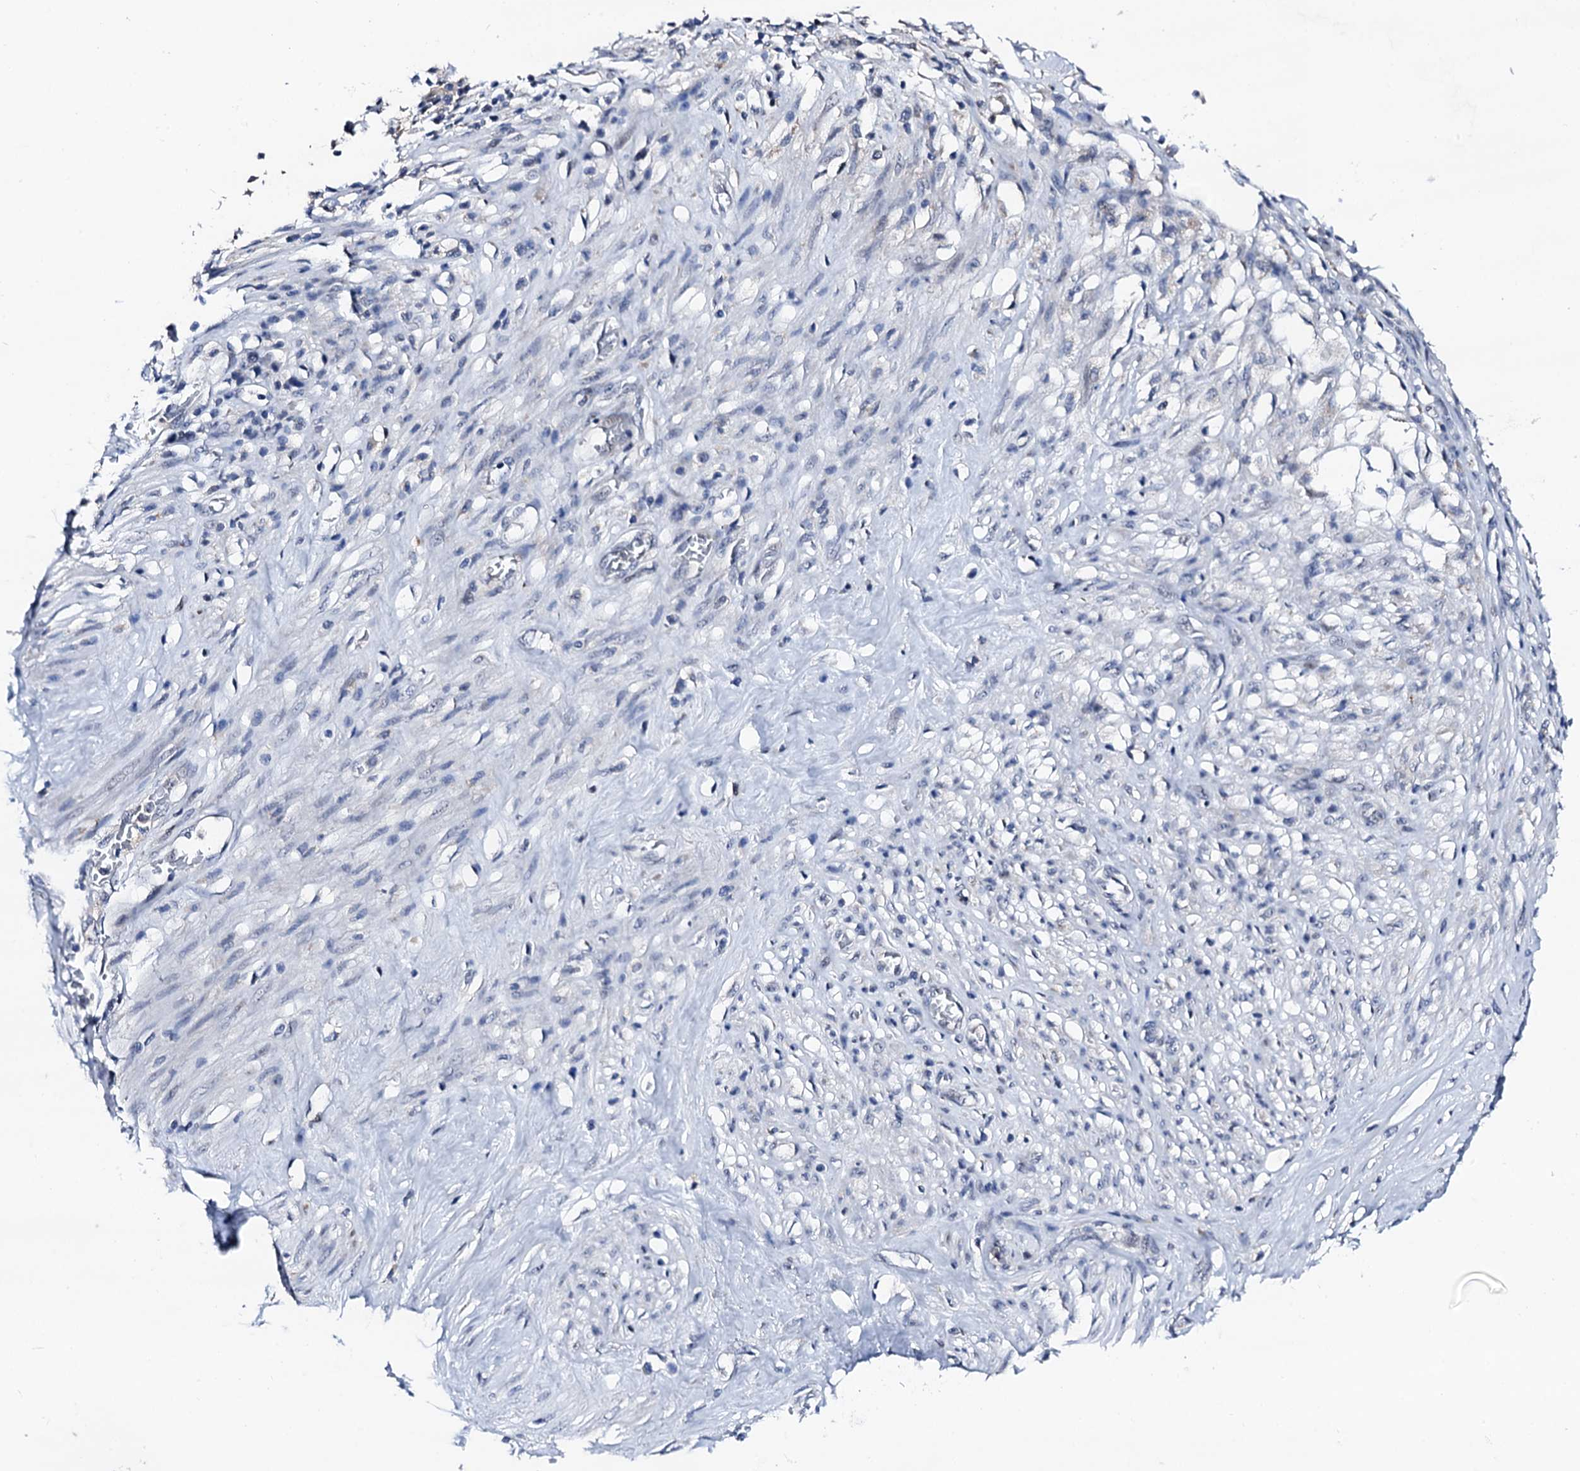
{"staining": {"intensity": "negative", "quantity": "none", "location": "none"}, "tissue": "stomach cancer", "cell_type": "Tumor cells", "image_type": "cancer", "snomed": [{"axis": "morphology", "description": "Adenocarcinoma, NOS"}, {"axis": "morphology", "description": "Adenocarcinoma, High grade"}, {"axis": "topography", "description": "Stomach, upper"}, {"axis": "topography", "description": "Stomach, lower"}], "caption": "This is an immunohistochemistry (IHC) photomicrograph of human stomach cancer. There is no expression in tumor cells.", "gene": "TRAFD1", "patient": {"sex": "female", "age": 65}}